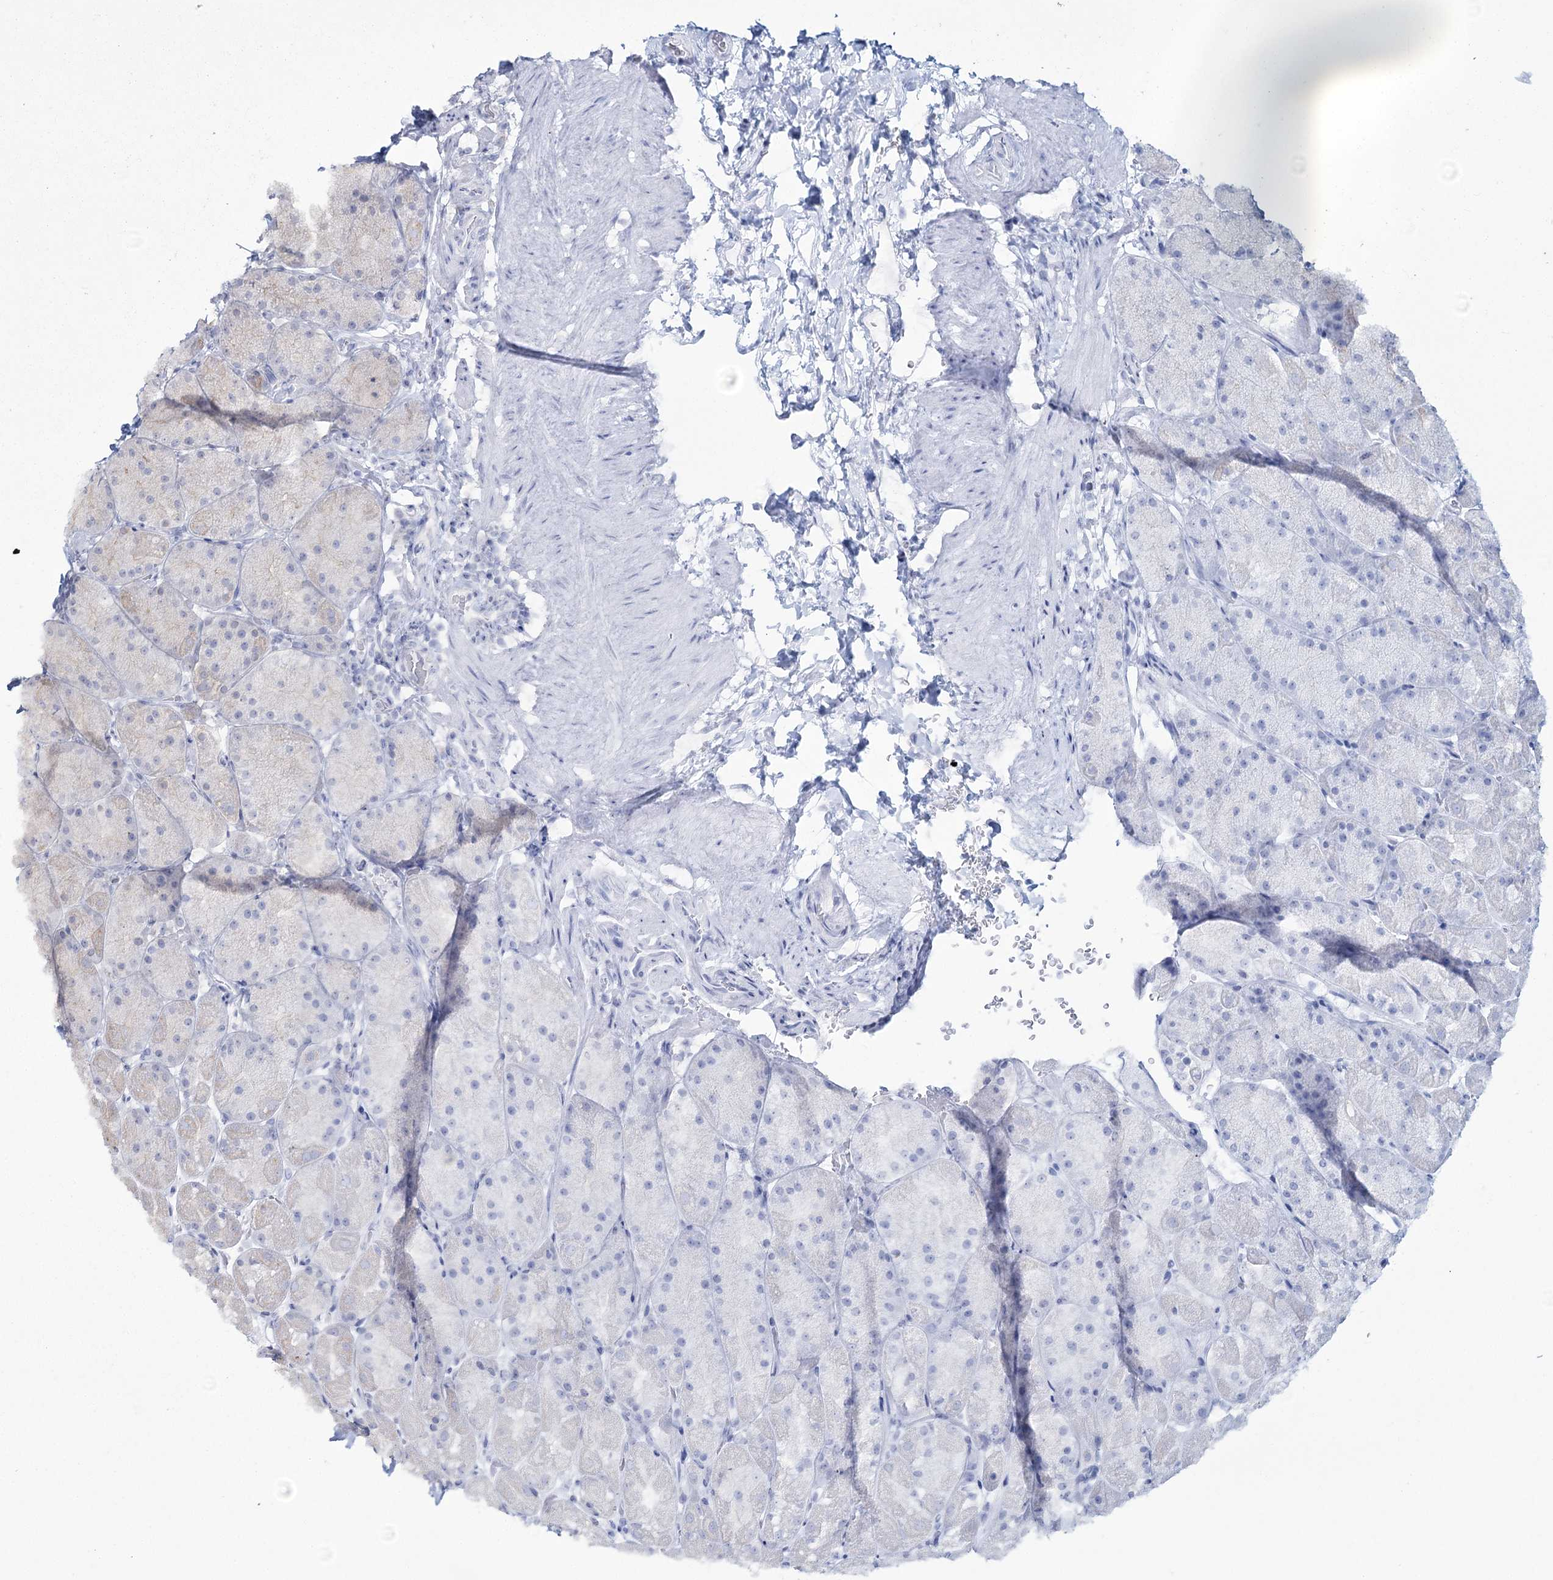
{"staining": {"intensity": "negative", "quantity": "none", "location": "none"}, "tissue": "stomach", "cell_type": "Glandular cells", "image_type": "normal", "snomed": [{"axis": "morphology", "description": "Normal tissue, NOS"}, {"axis": "topography", "description": "Stomach, upper"}, {"axis": "topography", "description": "Stomach, lower"}], "caption": "The immunohistochemistry histopathology image has no significant expression in glandular cells of stomach.", "gene": "PRC1", "patient": {"sex": "male", "age": 67}}